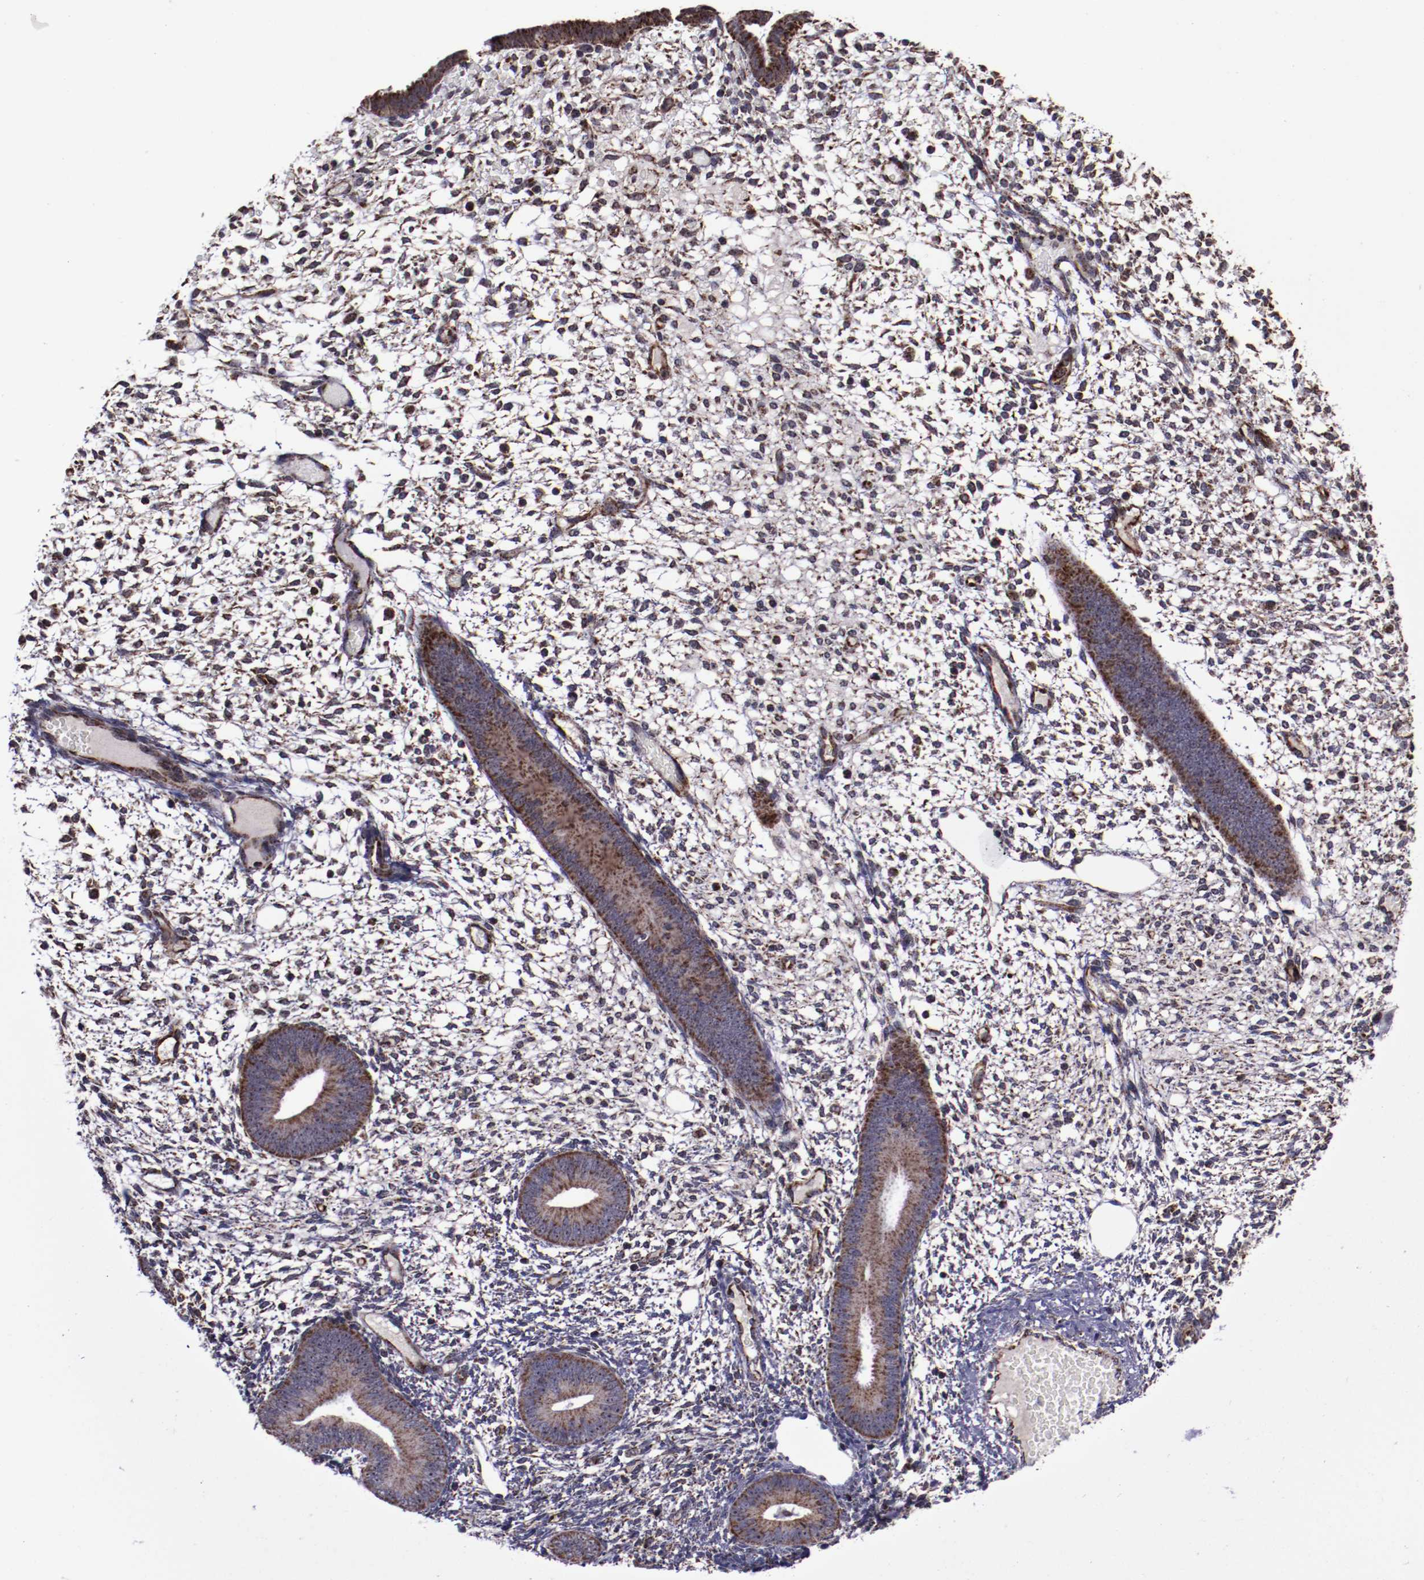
{"staining": {"intensity": "moderate", "quantity": "<25%", "location": "nuclear"}, "tissue": "endometrium", "cell_type": "Cells in endometrial stroma", "image_type": "normal", "snomed": [{"axis": "morphology", "description": "Normal tissue, NOS"}, {"axis": "topography", "description": "Endometrium"}], "caption": "Endometrium stained with DAB immunohistochemistry (IHC) reveals low levels of moderate nuclear staining in about <25% of cells in endometrial stroma.", "gene": "LONP1", "patient": {"sex": "female", "age": 42}}